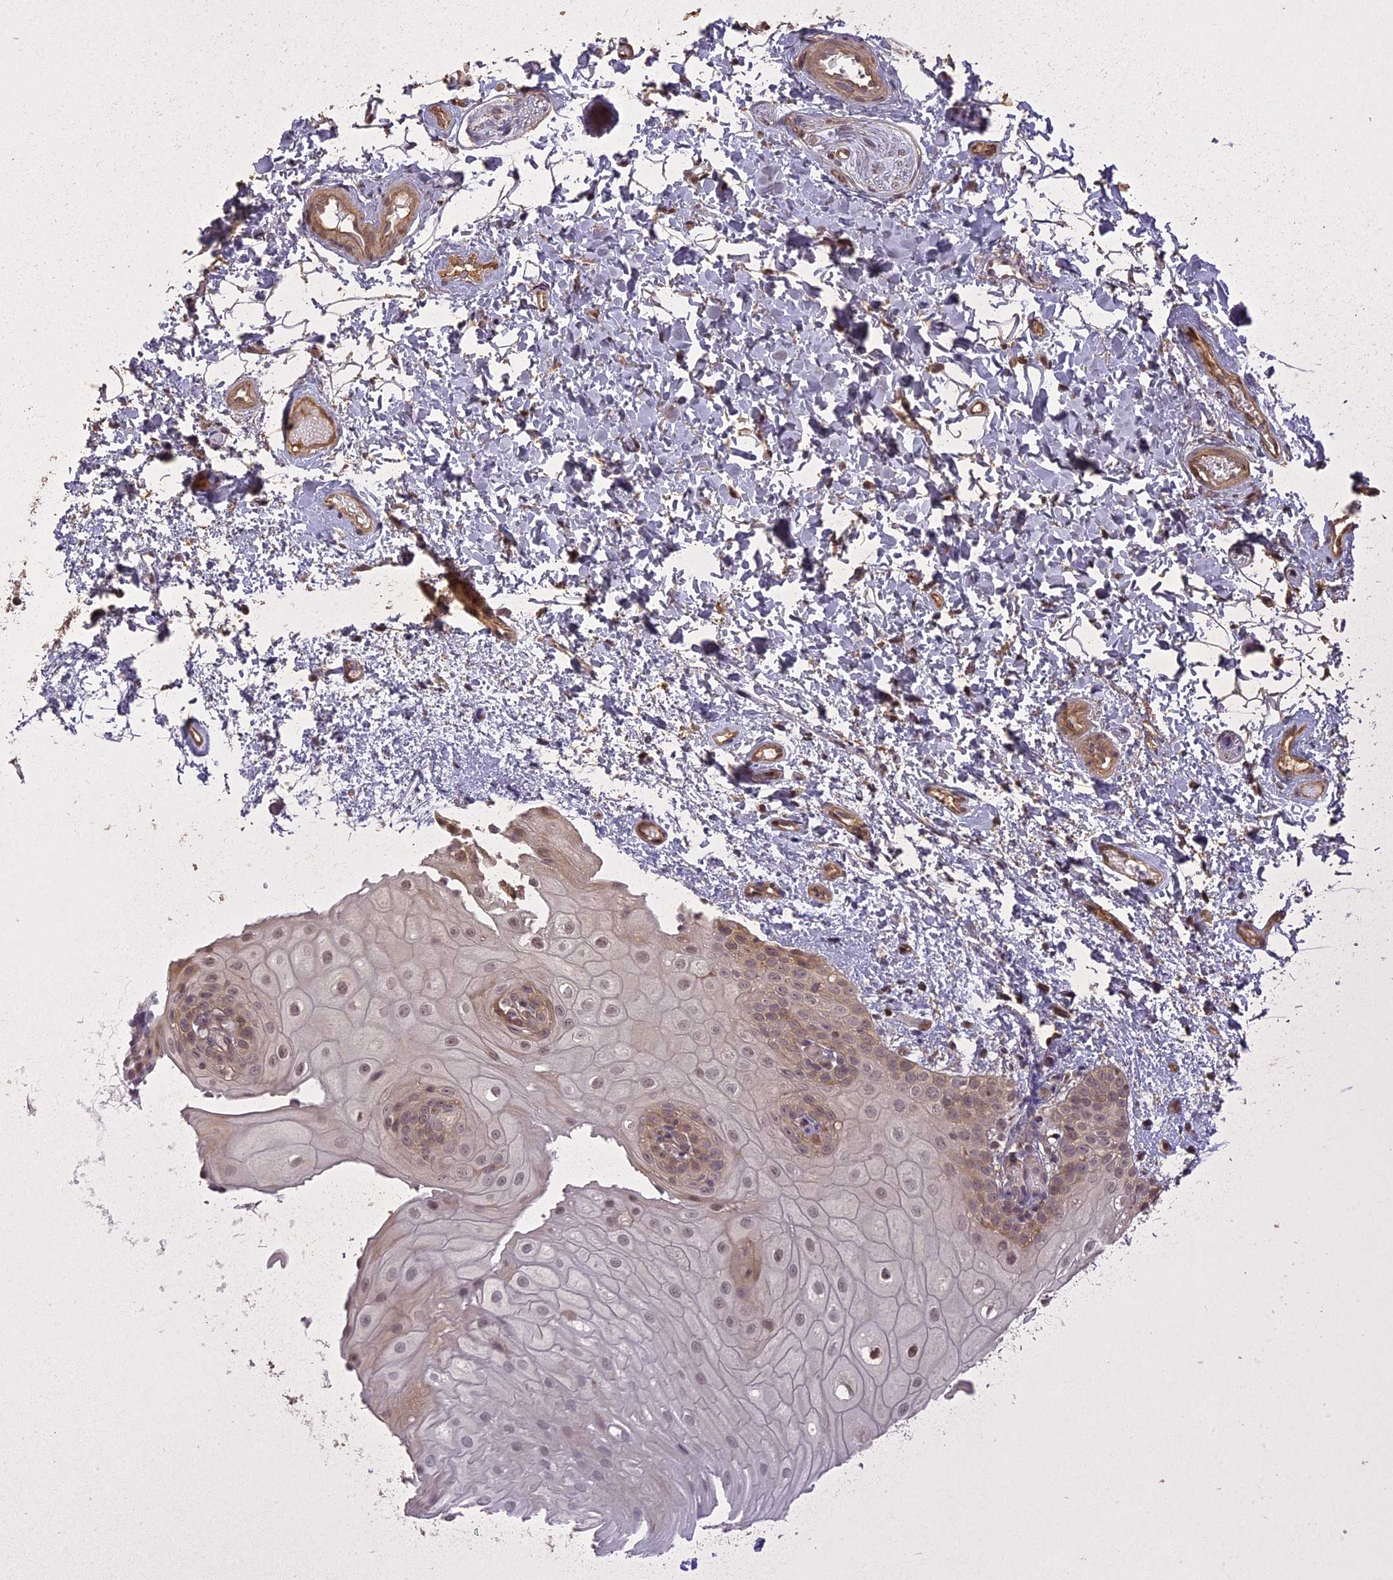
{"staining": {"intensity": "moderate", "quantity": ">75%", "location": "cytoplasmic/membranous"}, "tissue": "oral mucosa", "cell_type": "Squamous epithelial cells", "image_type": "normal", "snomed": [{"axis": "morphology", "description": "Normal tissue, NOS"}, {"axis": "topography", "description": "Oral tissue"}], "caption": "Unremarkable oral mucosa exhibits moderate cytoplasmic/membranous positivity in approximately >75% of squamous epithelial cells, visualized by immunohistochemistry.", "gene": "LIN37", "patient": {"sex": "female", "age": 54}}